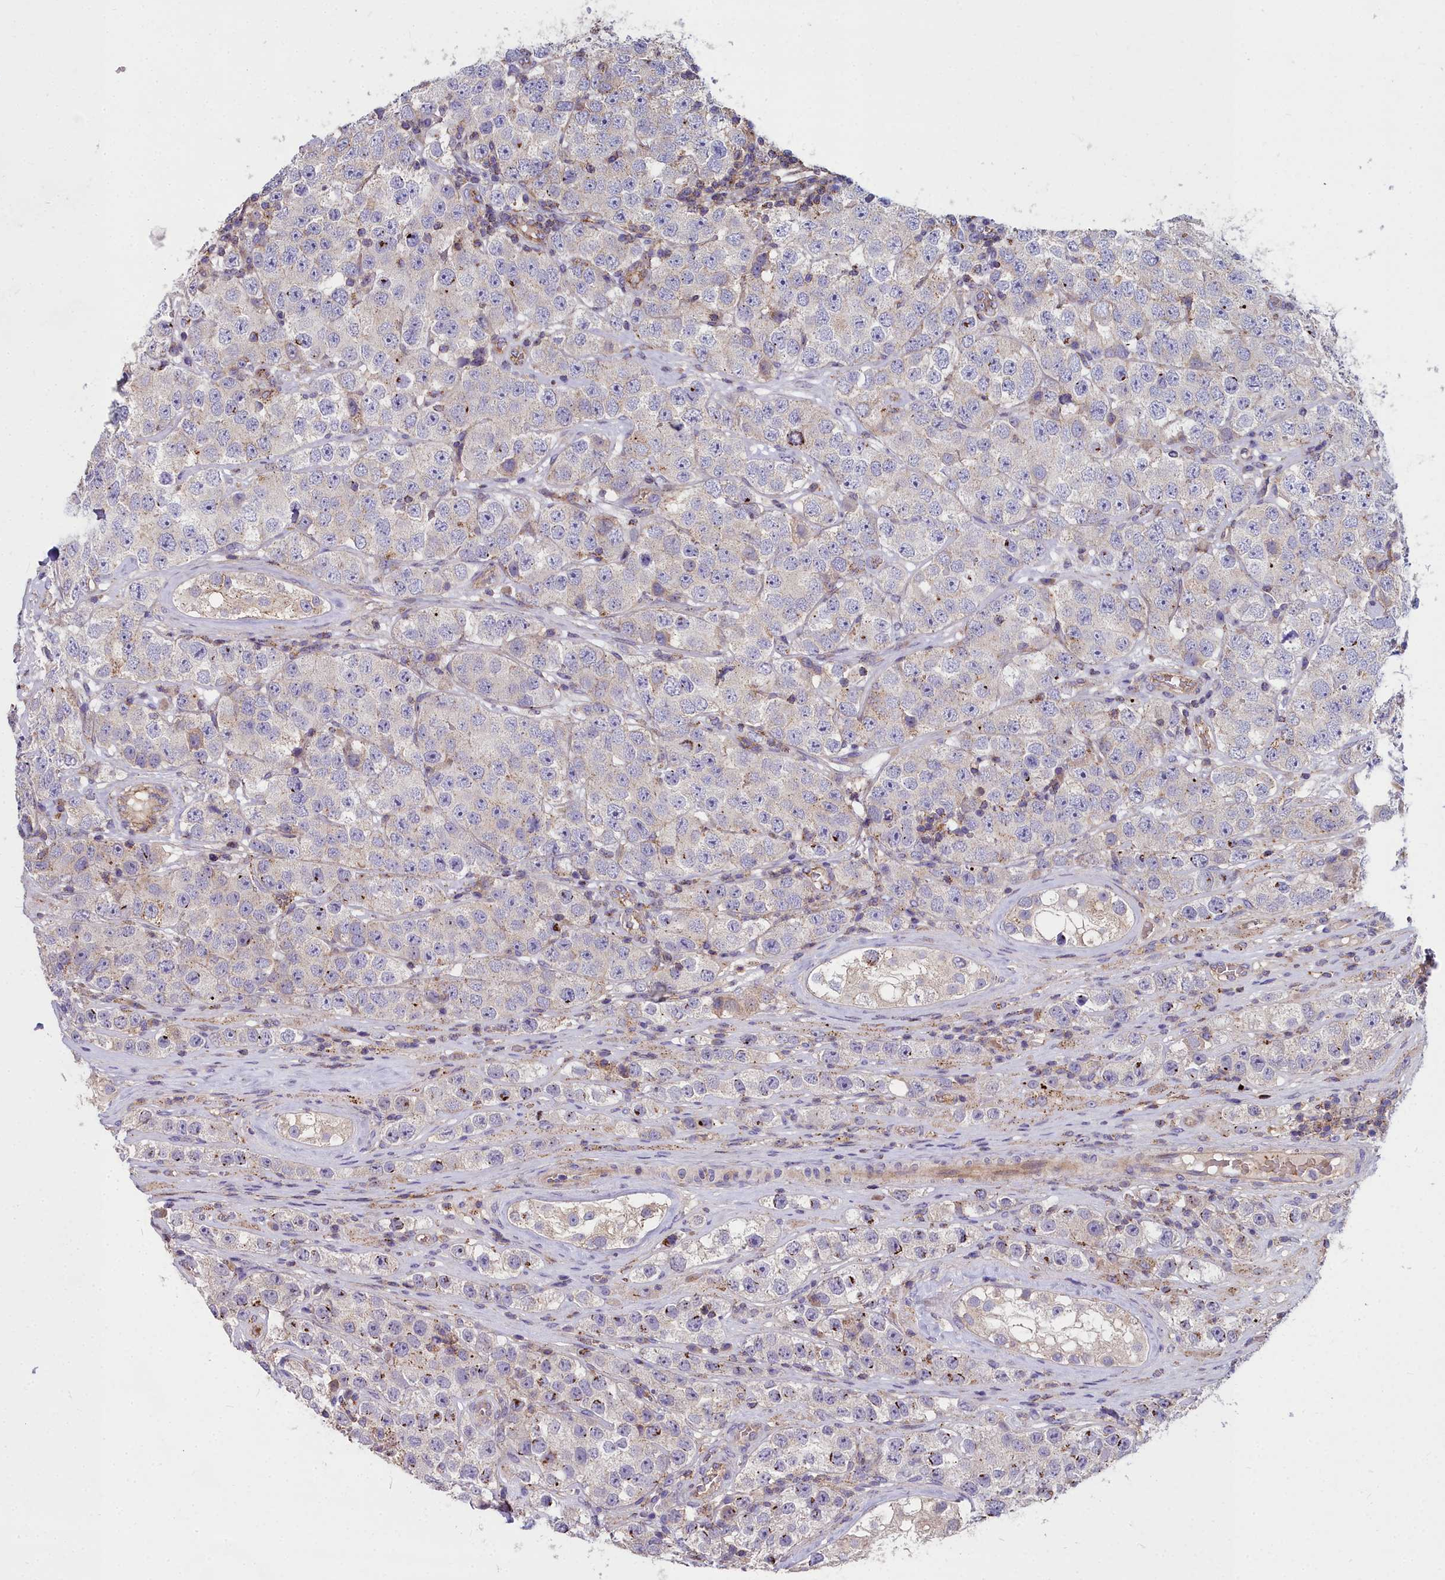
{"staining": {"intensity": "negative", "quantity": "none", "location": "none"}, "tissue": "testis cancer", "cell_type": "Tumor cells", "image_type": "cancer", "snomed": [{"axis": "morphology", "description": "Seminoma, NOS"}, {"axis": "topography", "description": "Testis"}], "caption": "Human testis cancer (seminoma) stained for a protein using immunohistochemistry displays no expression in tumor cells.", "gene": "FRMPD1", "patient": {"sex": "male", "age": 28}}